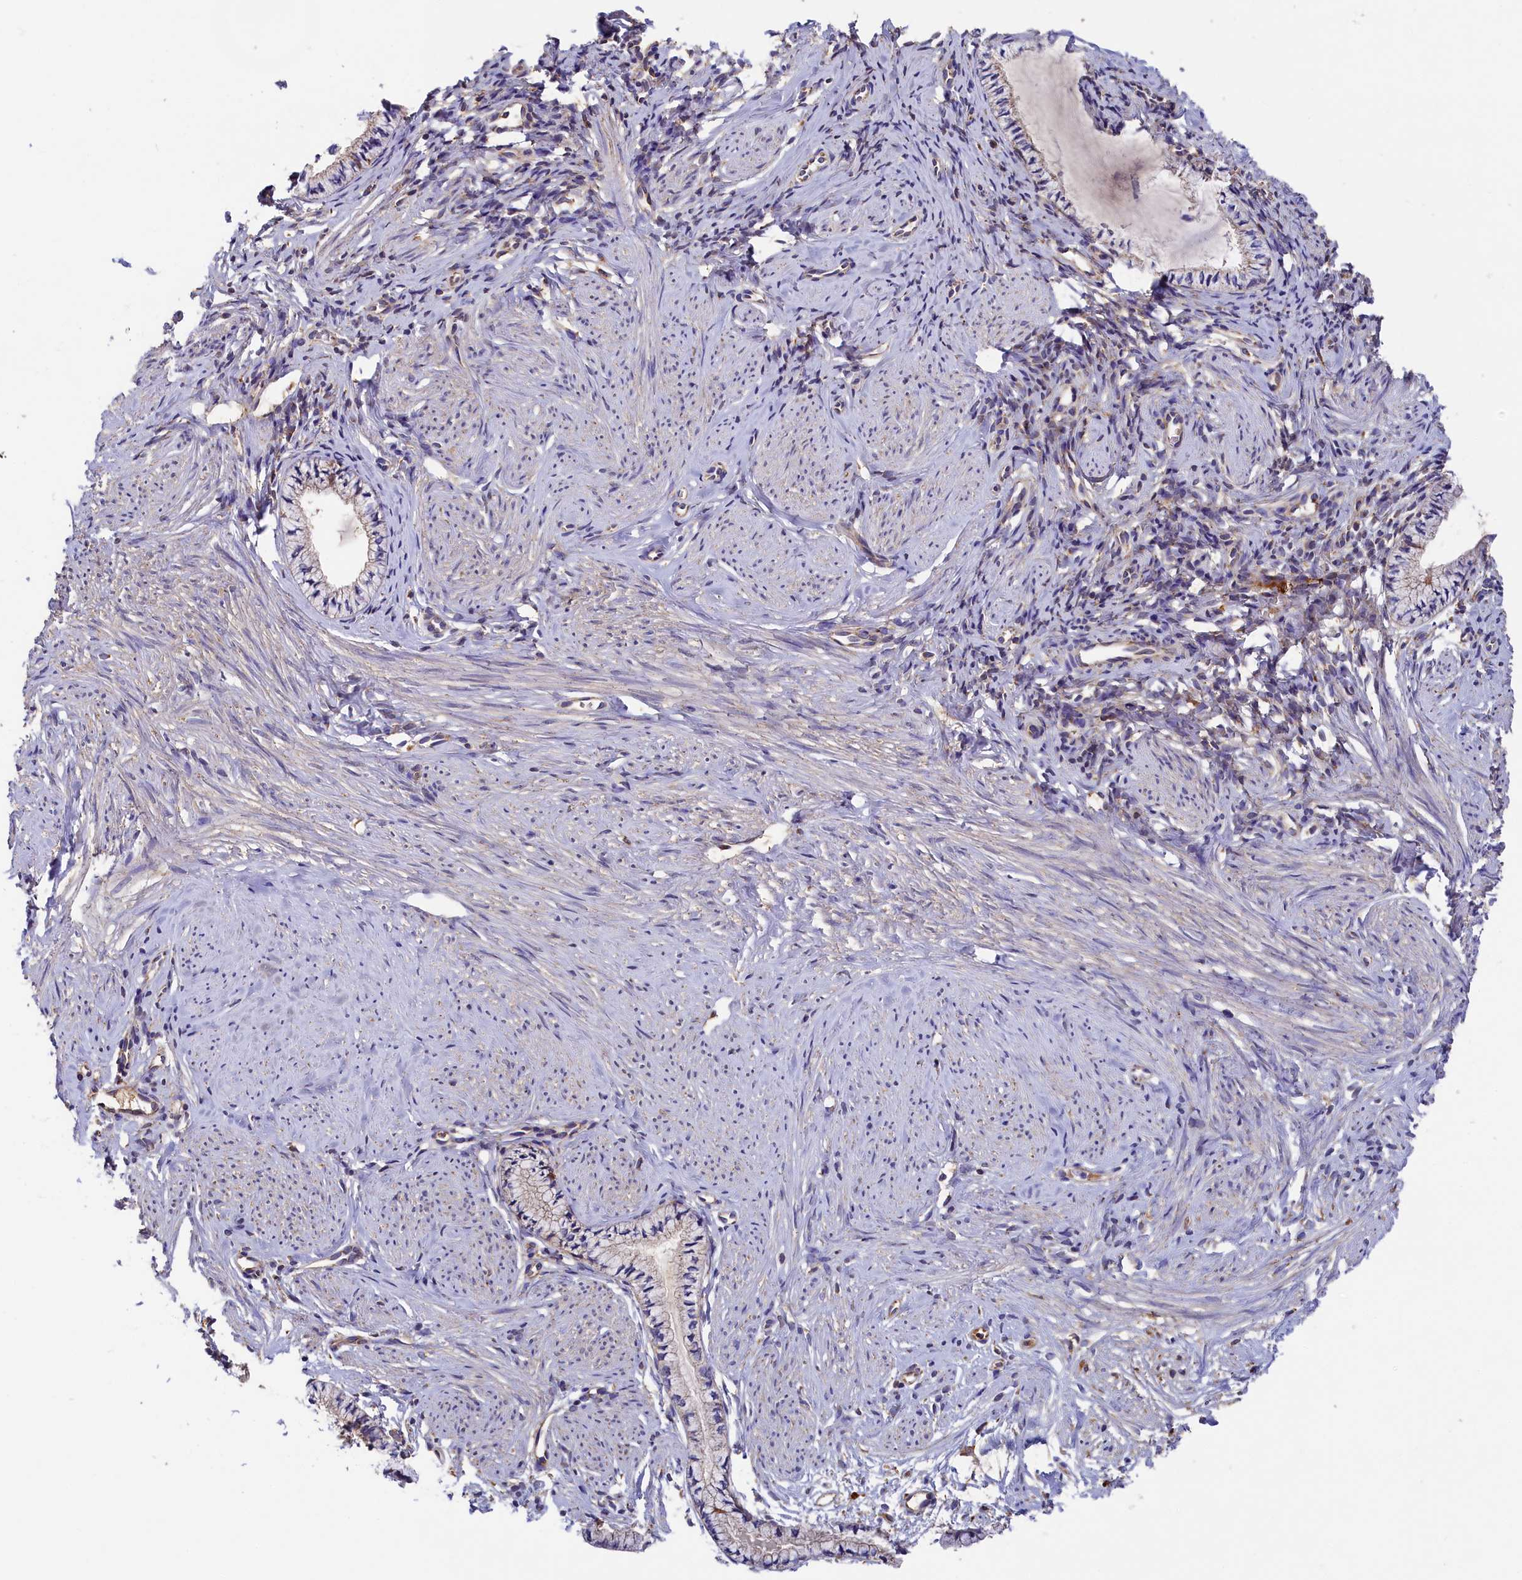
{"staining": {"intensity": "weak", "quantity": "25%-75%", "location": "cytoplasmic/membranous"}, "tissue": "cervix", "cell_type": "Glandular cells", "image_type": "normal", "snomed": [{"axis": "morphology", "description": "Normal tissue, NOS"}, {"axis": "topography", "description": "Cervix"}], "caption": "A micrograph showing weak cytoplasmic/membranous staining in about 25%-75% of glandular cells in benign cervix, as visualized by brown immunohistochemical staining.", "gene": "SEC31B", "patient": {"sex": "female", "age": 57}}